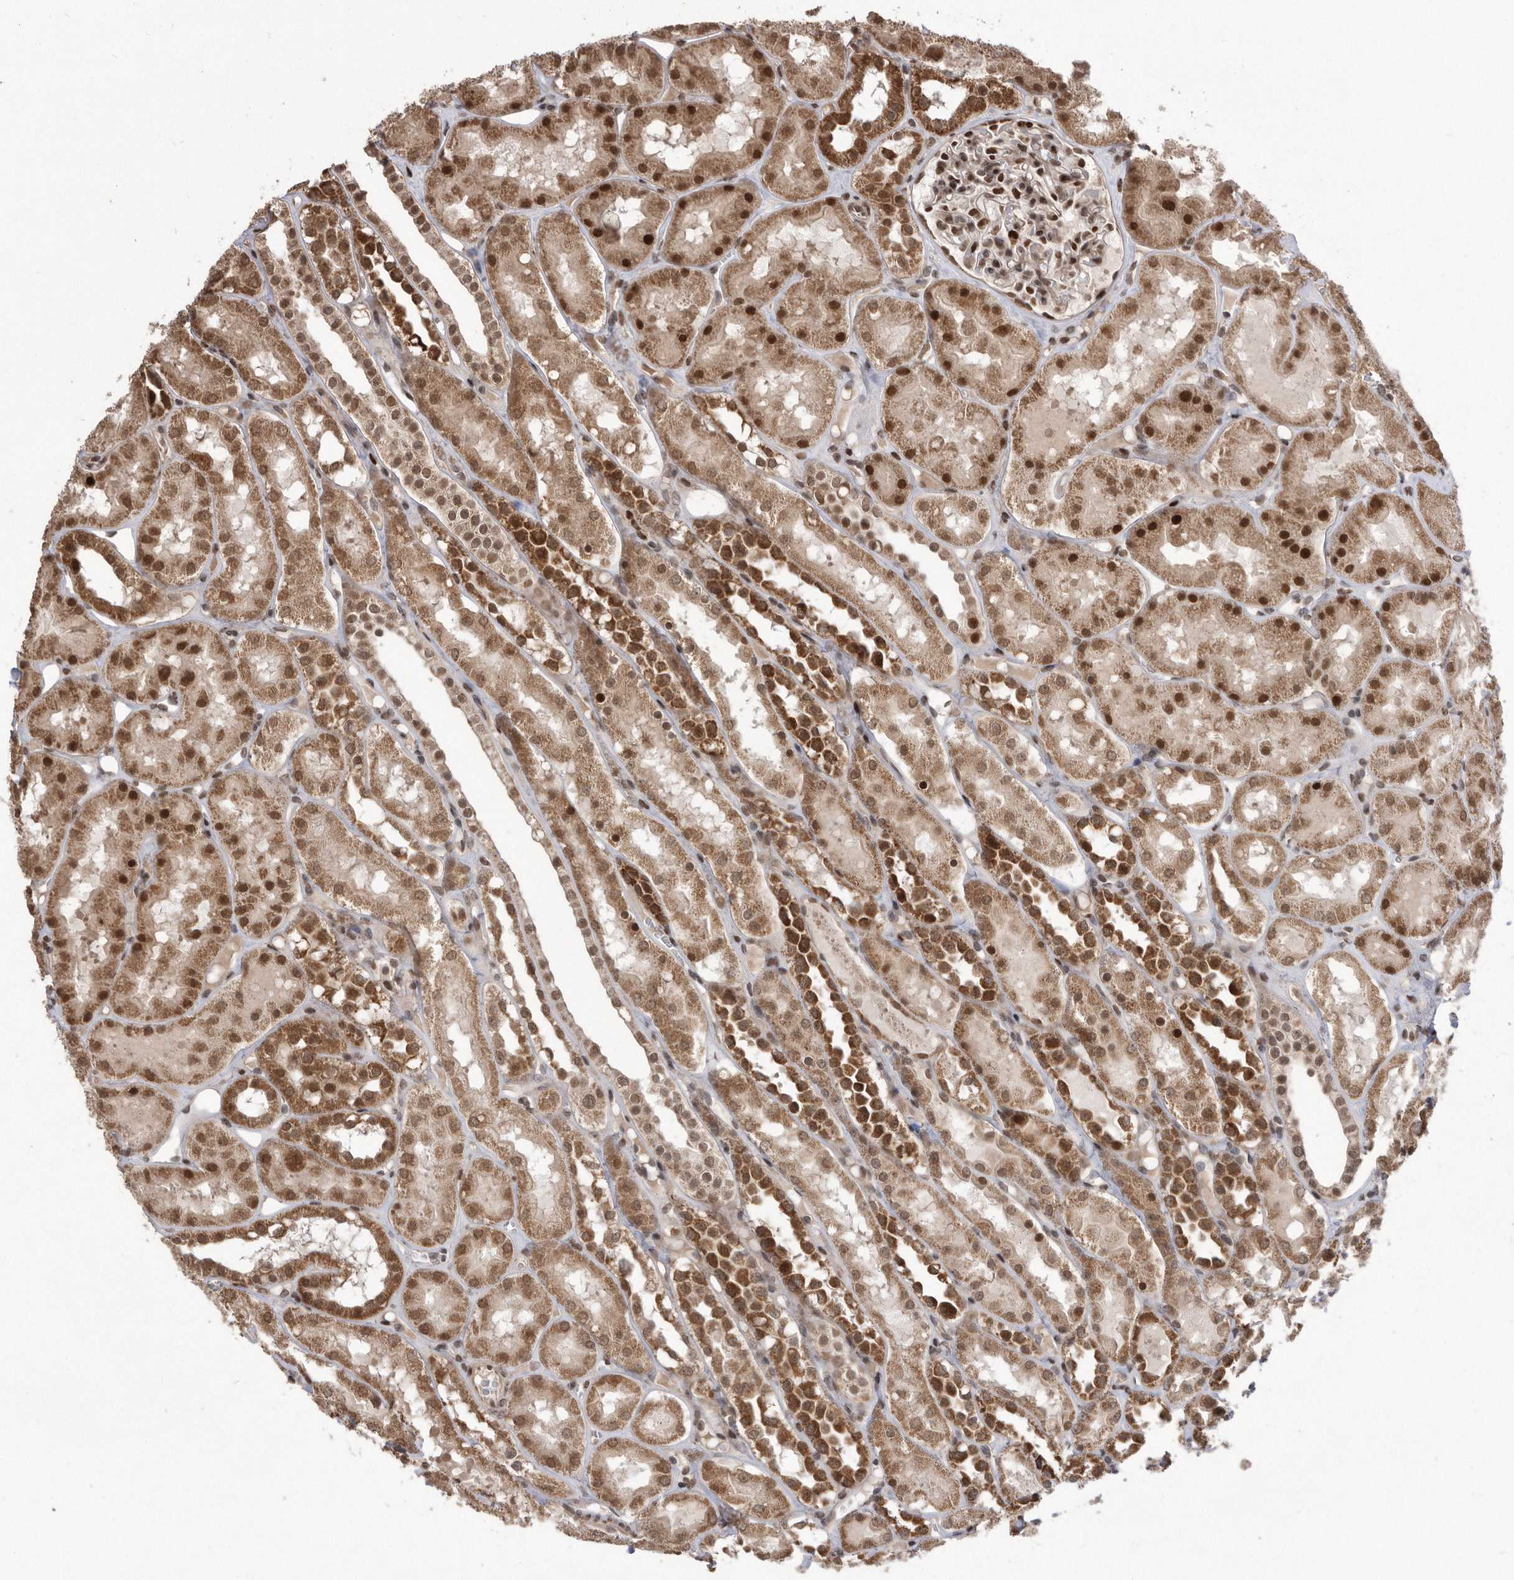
{"staining": {"intensity": "strong", "quantity": "25%-75%", "location": "nuclear"}, "tissue": "kidney", "cell_type": "Cells in glomeruli", "image_type": "normal", "snomed": [{"axis": "morphology", "description": "Normal tissue, NOS"}, {"axis": "topography", "description": "Kidney"}], "caption": "Strong nuclear expression for a protein is identified in about 25%-75% of cells in glomeruli of unremarkable kidney using IHC.", "gene": "TDRD3", "patient": {"sex": "male", "age": 16}}